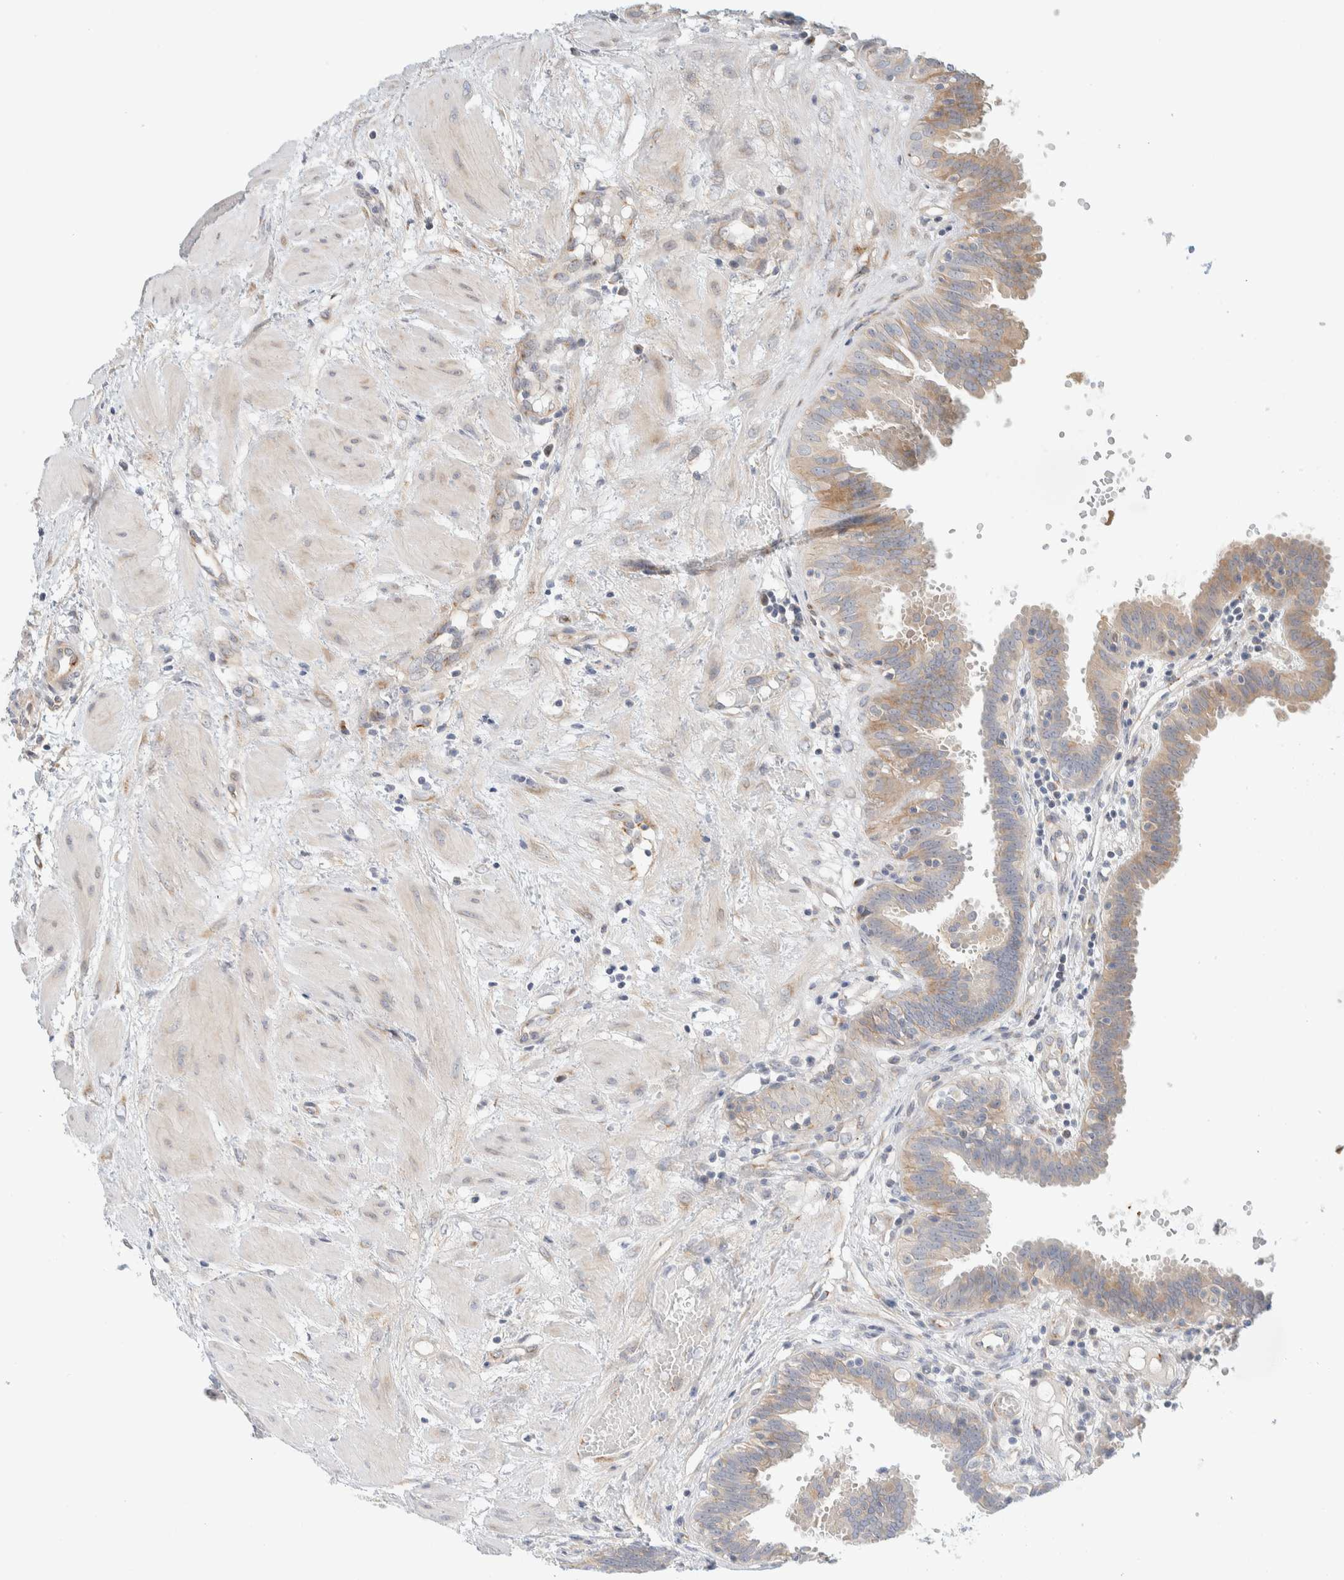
{"staining": {"intensity": "weak", "quantity": ">75%", "location": "cytoplasmic/membranous"}, "tissue": "fallopian tube", "cell_type": "Glandular cells", "image_type": "normal", "snomed": [{"axis": "morphology", "description": "Normal tissue, NOS"}, {"axis": "topography", "description": "Fallopian tube"}, {"axis": "topography", "description": "Placenta"}], "caption": "Human fallopian tube stained with a brown dye reveals weak cytoplasmic/membranous positive positivity in about >75% of glandular cells.", "gene": "TMEM184B", "patient": {"sex": "female", "age": 32}}